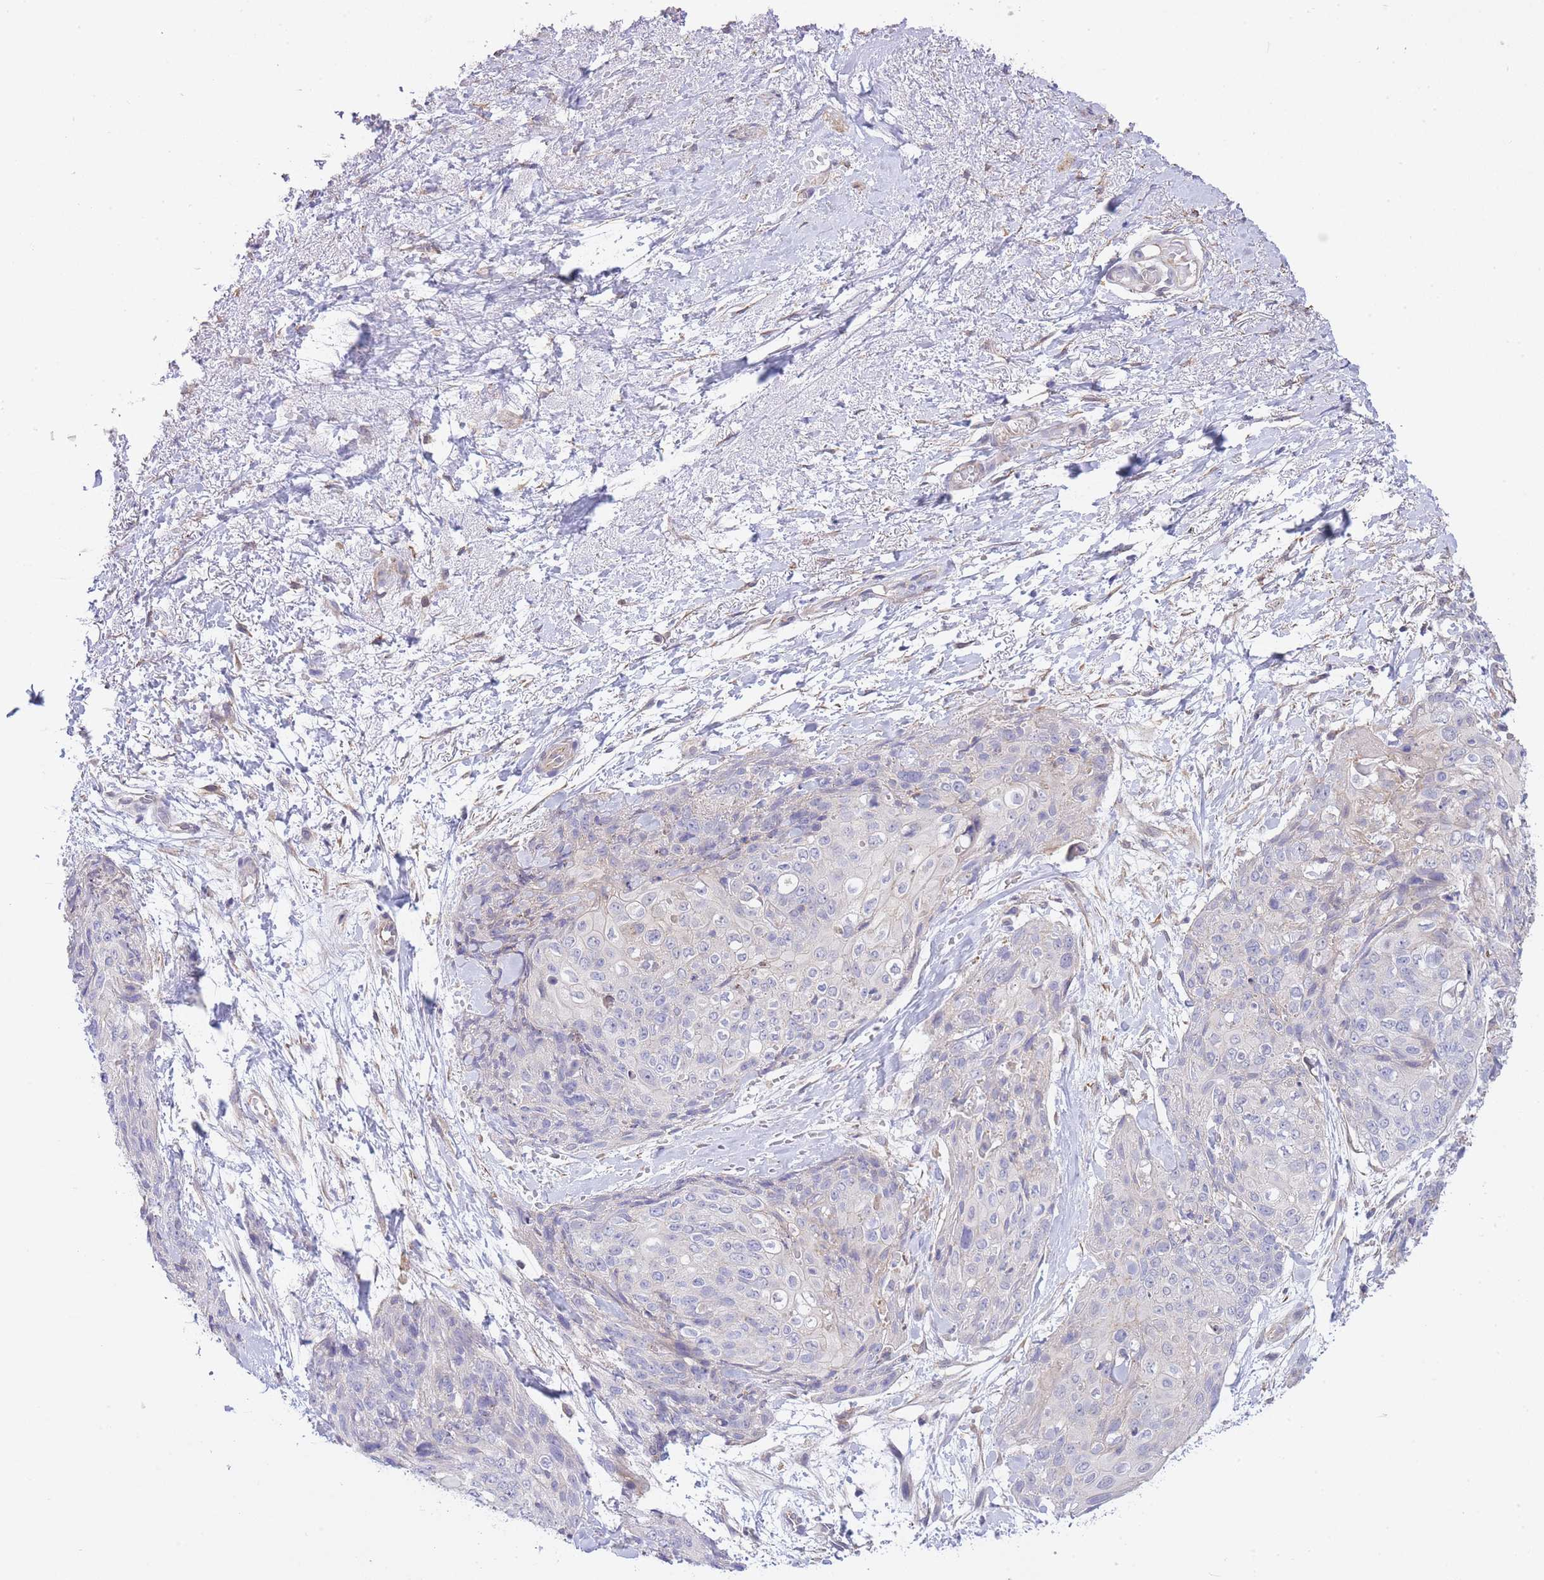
{"staining": {"intensity": "negative", "quantity": "none", "location": "none"}, "tissue": "skin cancer", "cell_type": "Tumor cells", "image_type": "cancer", "snomed": [{"axis": "morphology", "description": "Squamous cell carcinoma, NOS"}, {"axis": "topography", "description": "Skin"}, {"axis": "topography", "description": "Vulva"}], "caption": "DAB (3,3'-diaminobenzidine) immunohistochemical staining of human squamous cell carcinoma (skin) shows no significant positivity in tumor cells.", "gene": "CTBP1", "patient": {"sex": "female", "age": 85}}